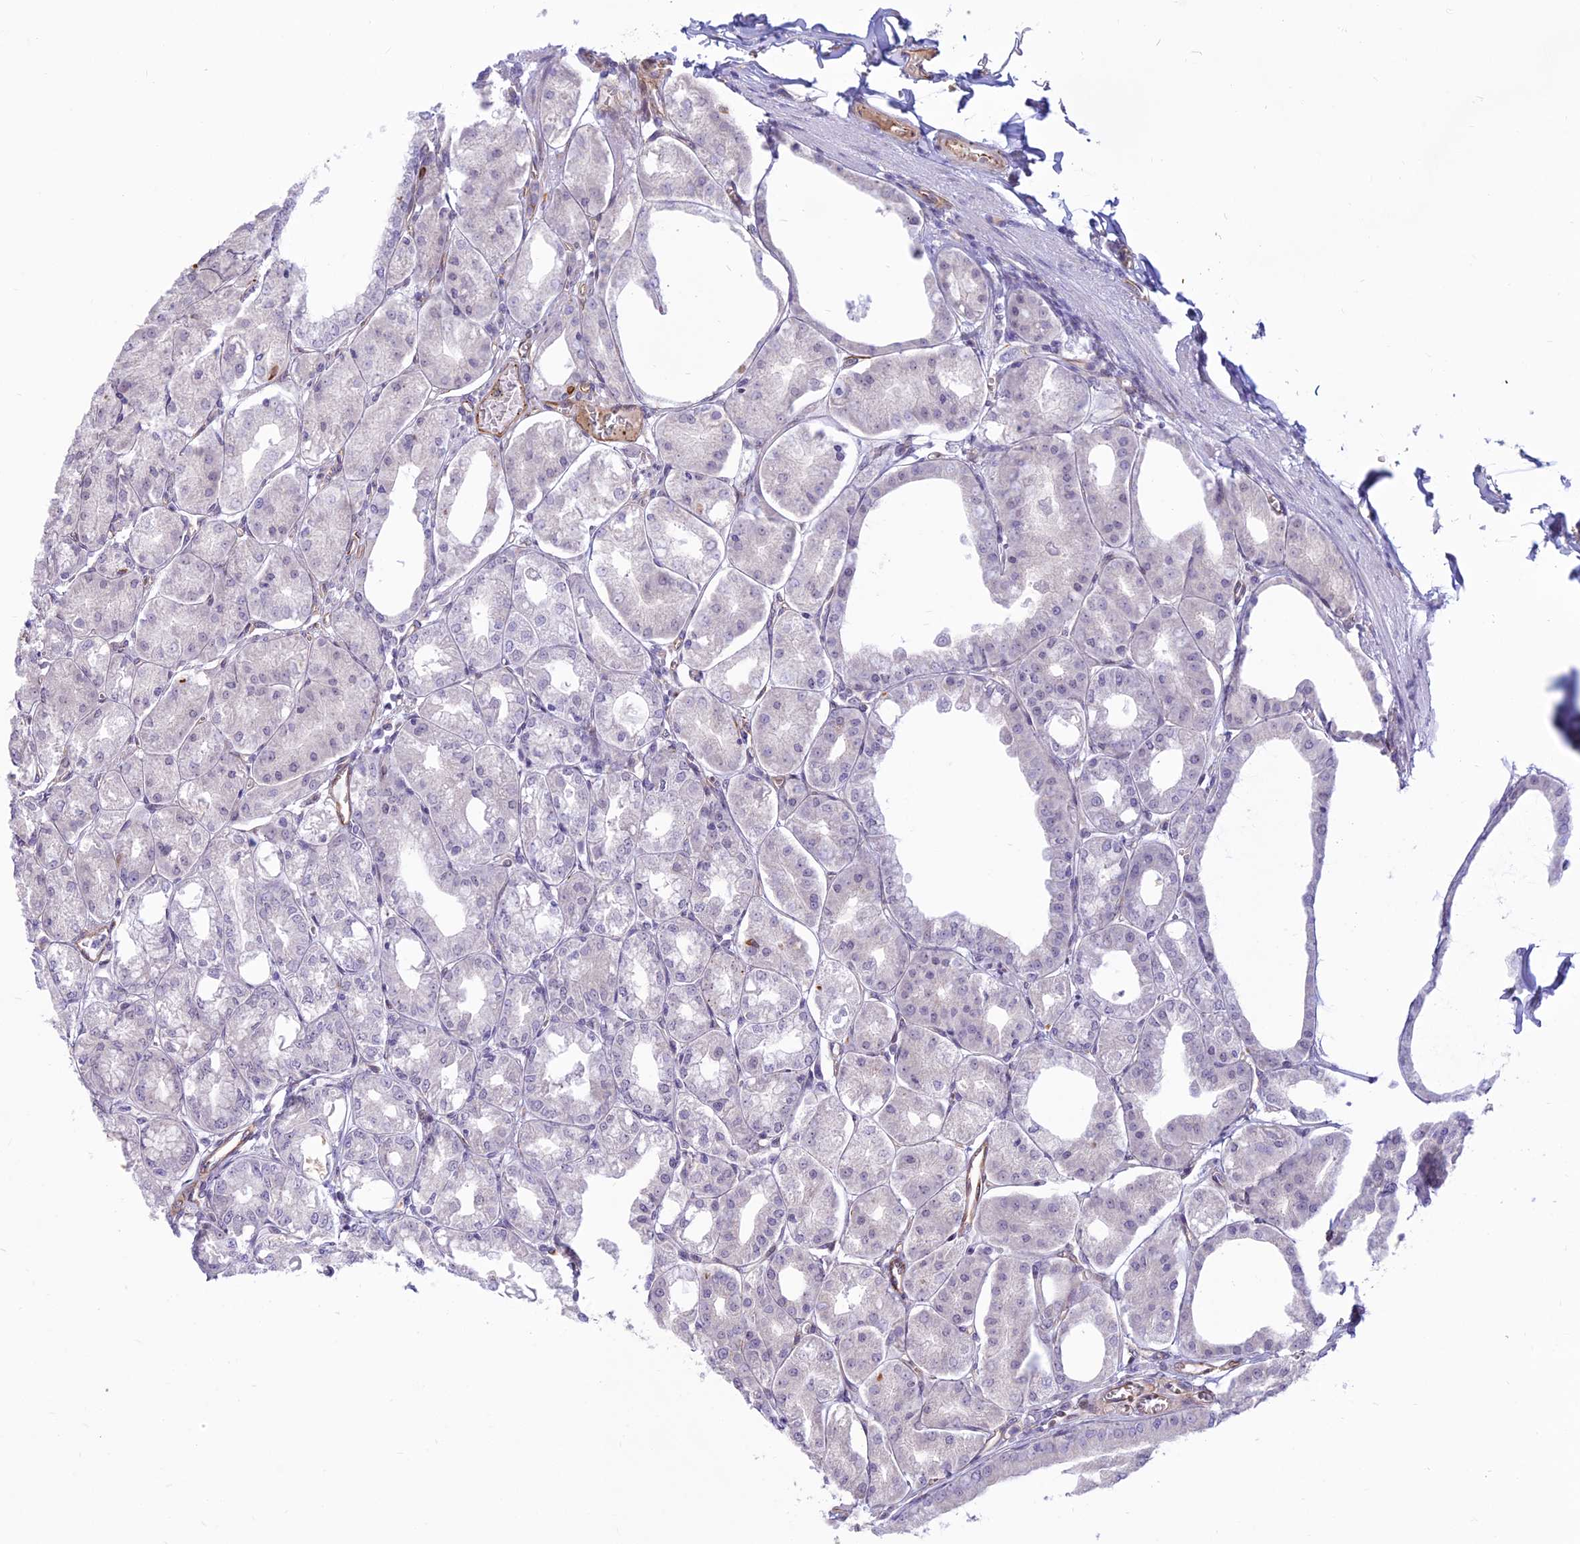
{"staining": {"intensity": "moderate", "quantity": "25%-75%", "location": "cytoplasmic/membranous,nuclear"}, "tissue": "stomach", "cell_type": "Glandular cells", "image_type": "normal", "snomed": [{"axis": "morphology", "description": "Normal tissue, NOS"}, {"axis": "topography", "description": "Stomach, lower"}], "caption": "IHC image of benign stomach stained for a protein (brown), which displays medium levels of moderate cytoplasmic/membranous,nuclear staining in about 25%-75% of glandular cells.", "gene": "SAPCD2", "patient": {"sex": "male", "age": 71}}